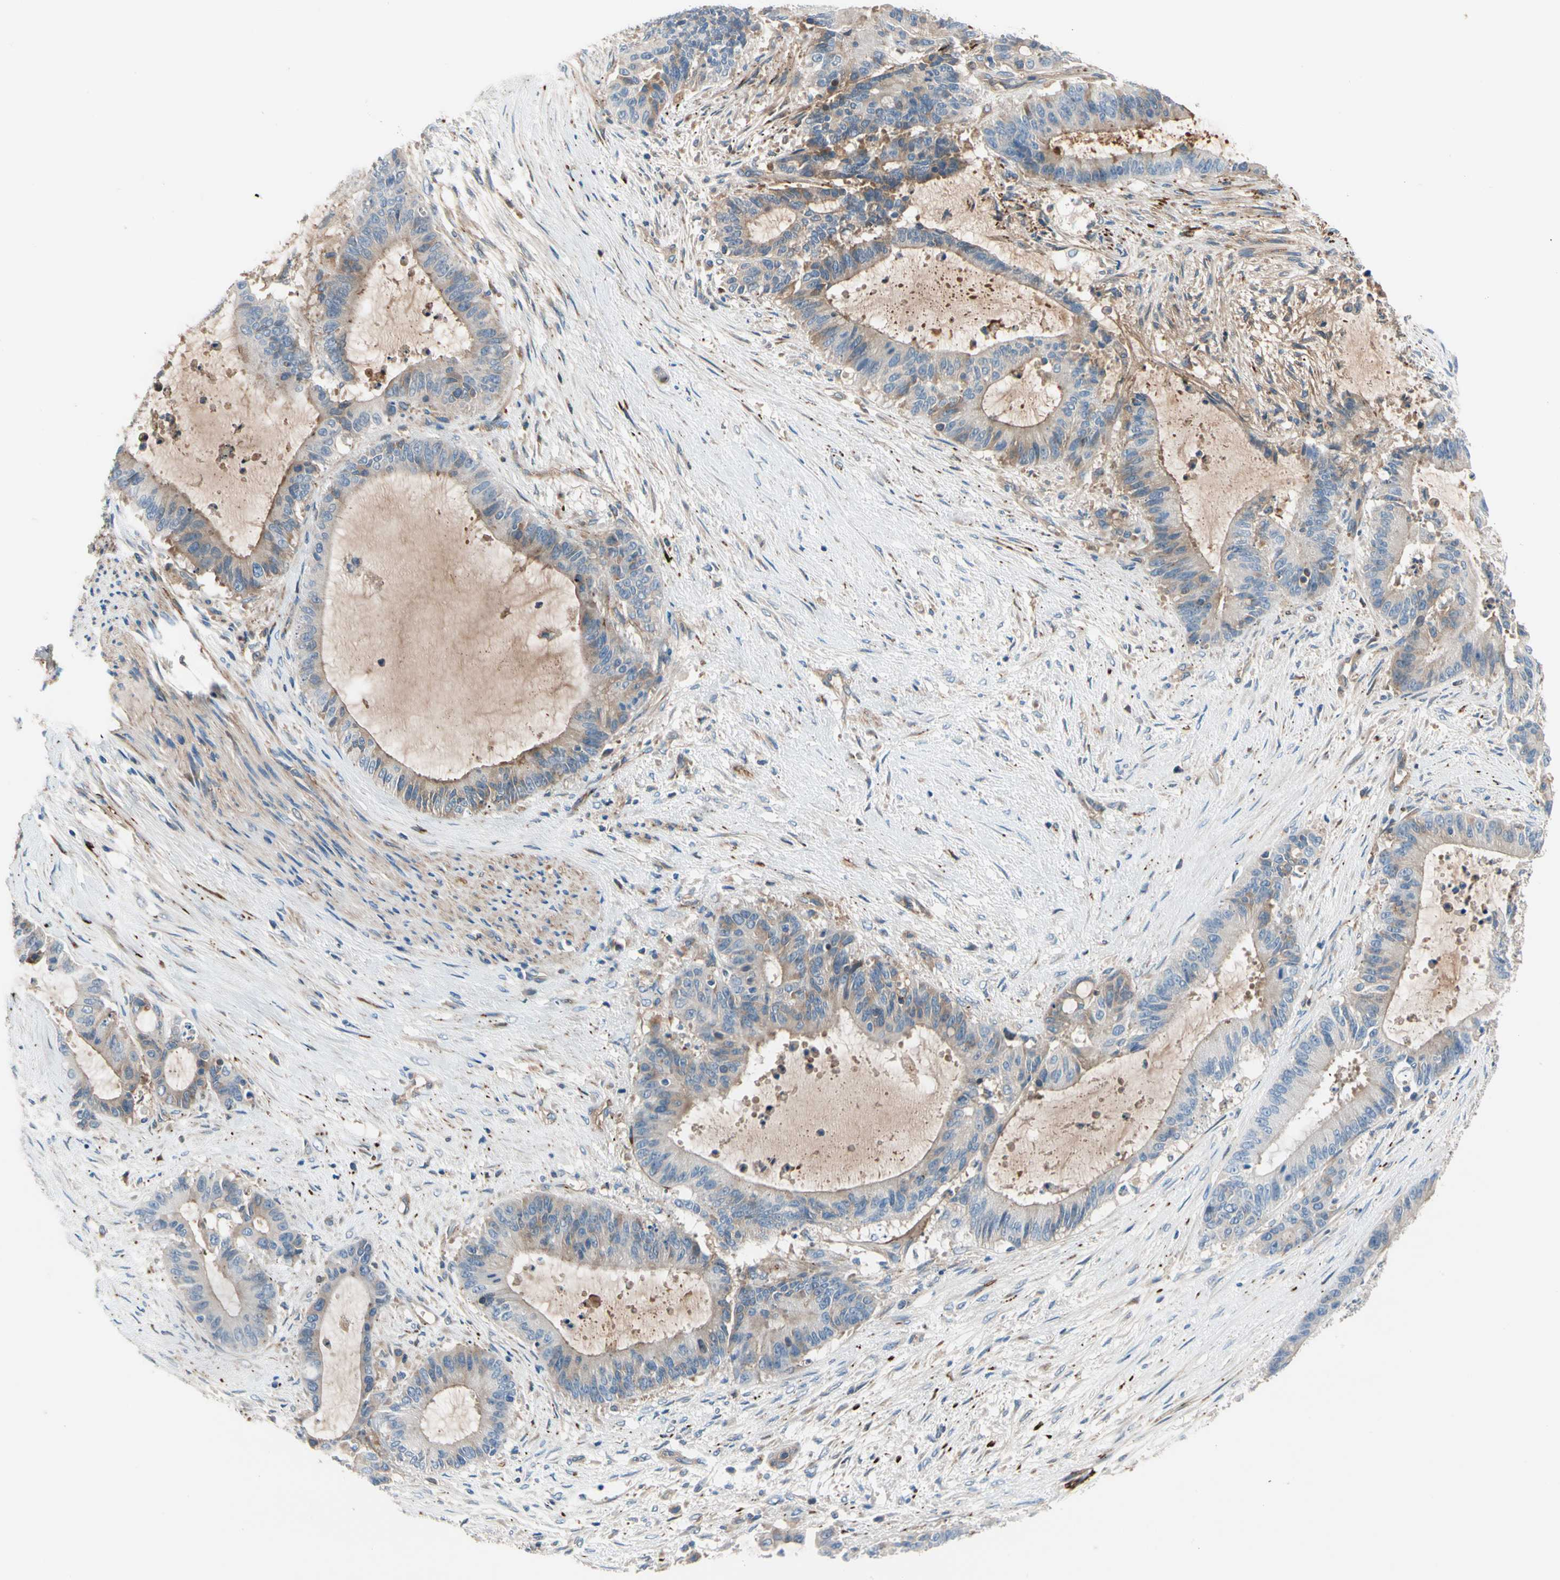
{"staining": {"intensity": "moderate", "quantity": "<25%", "location": "cytoplasmic/membranous"}, "tissue": "liver cancer", "cell_type": "Tumor cells", "image_type": "cancer", "snomed": [{"axis": "morphology", "description": "Cholangiocarcinoma"}, {"axis": "topography", "description": "Liver"}], "caption": "Moderate cytoplasmic/membranous expression for a protein is appreciated in approximately <25% of tumor cells of liver cholangiocarcinoma using immunohistochemistry (IHC).", "gene": "ENTREP3", "patient": {"sex": "female", "age": 73}}